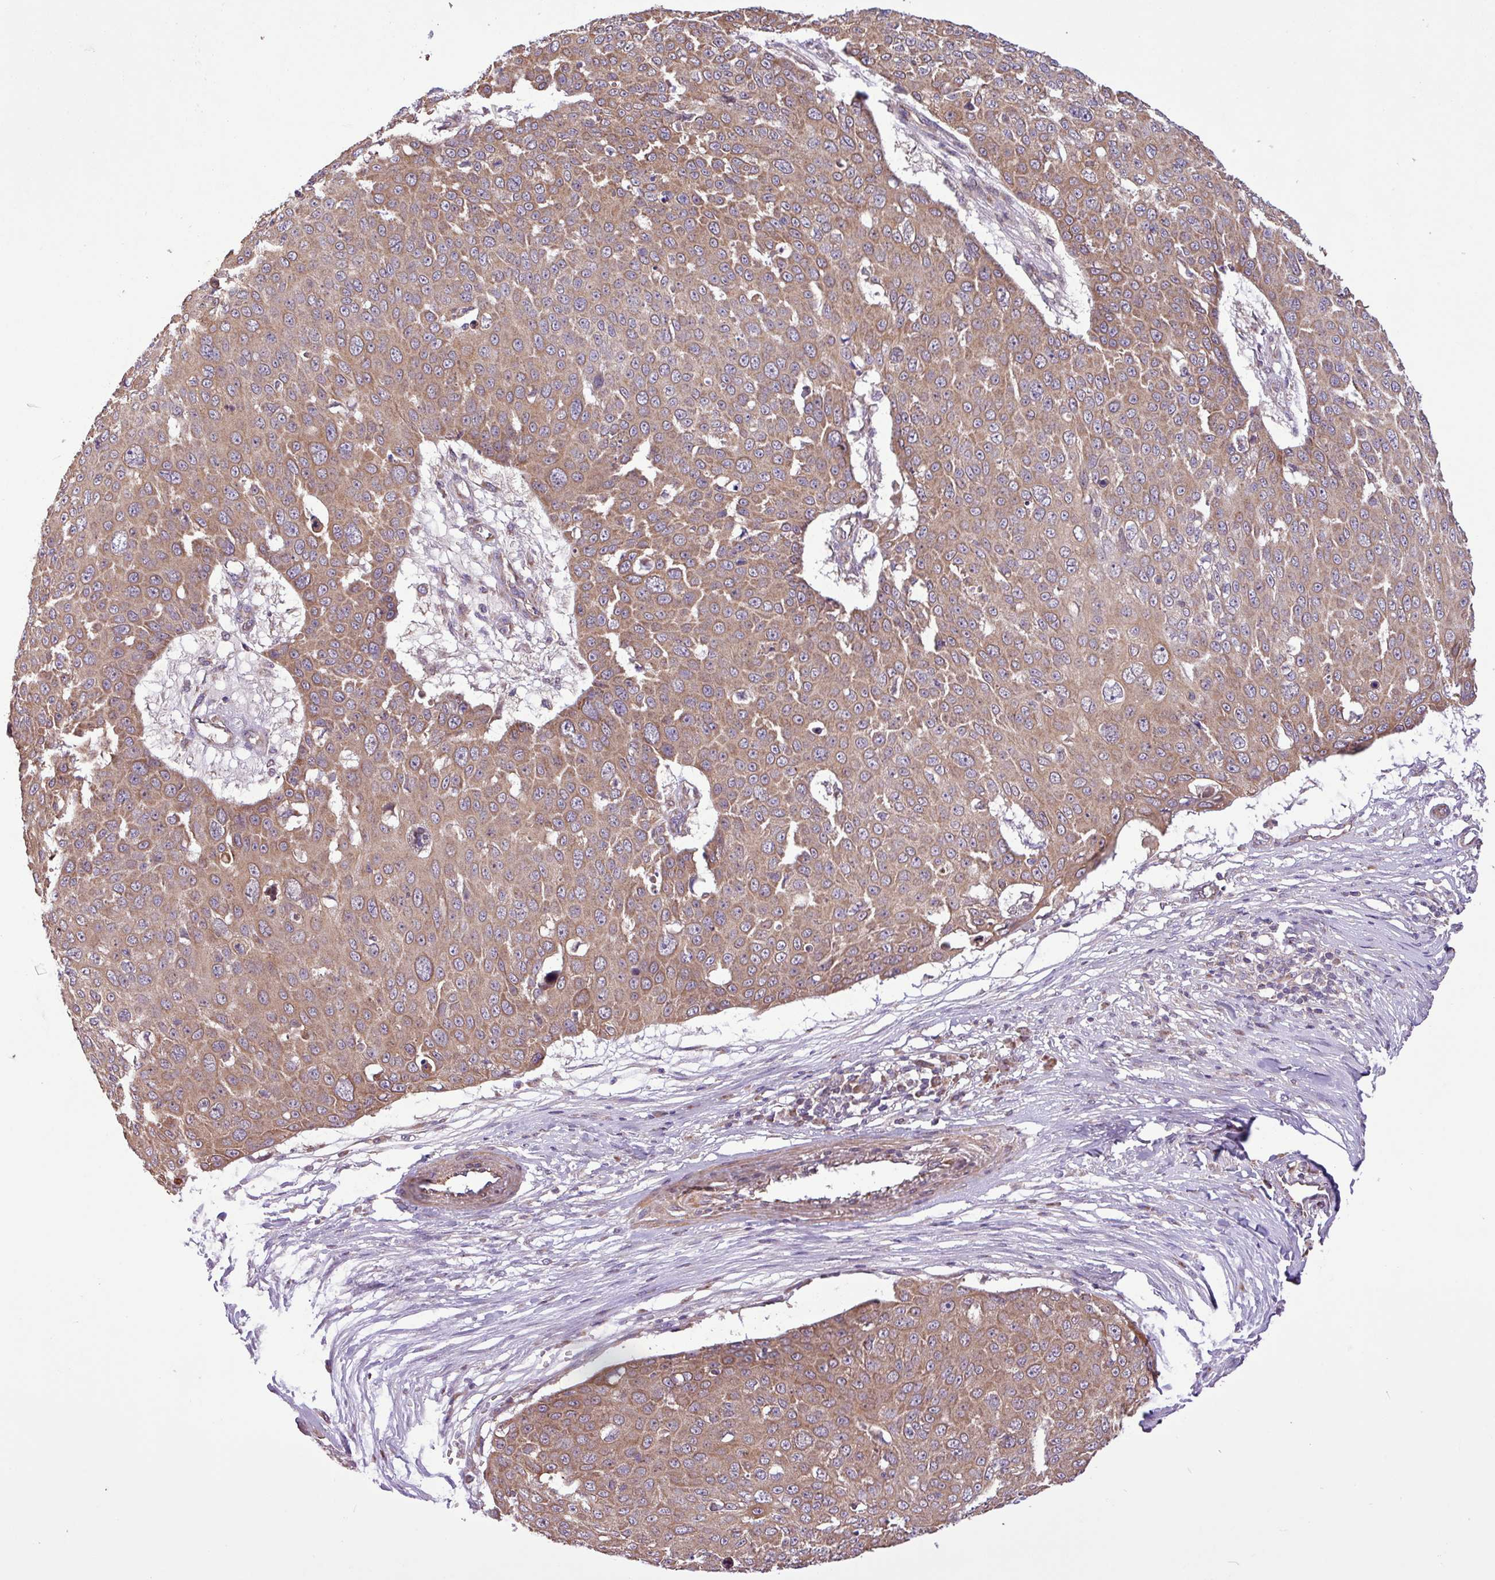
{"staining": {"intensity": "moderate", "quantity": ">75%", "location": "cytoplasmic/membranous"}, "tissue": "skin cancer", "cell_type": "Tumor cells", "image_type": "cancer", "snomed": [{"axis": "morphology", "description": "Squamous cell carcinoma, NOS"}, {"axis": "topography", "description": "Skin"}], "caption": "Moderate cytoplasmic/membranous protein staining is identified in about >75% of tumor cells in skin squamous cell carcinoma.", "gene": "TIMM10B", "patient": {"sex": "male", "age": 71}}